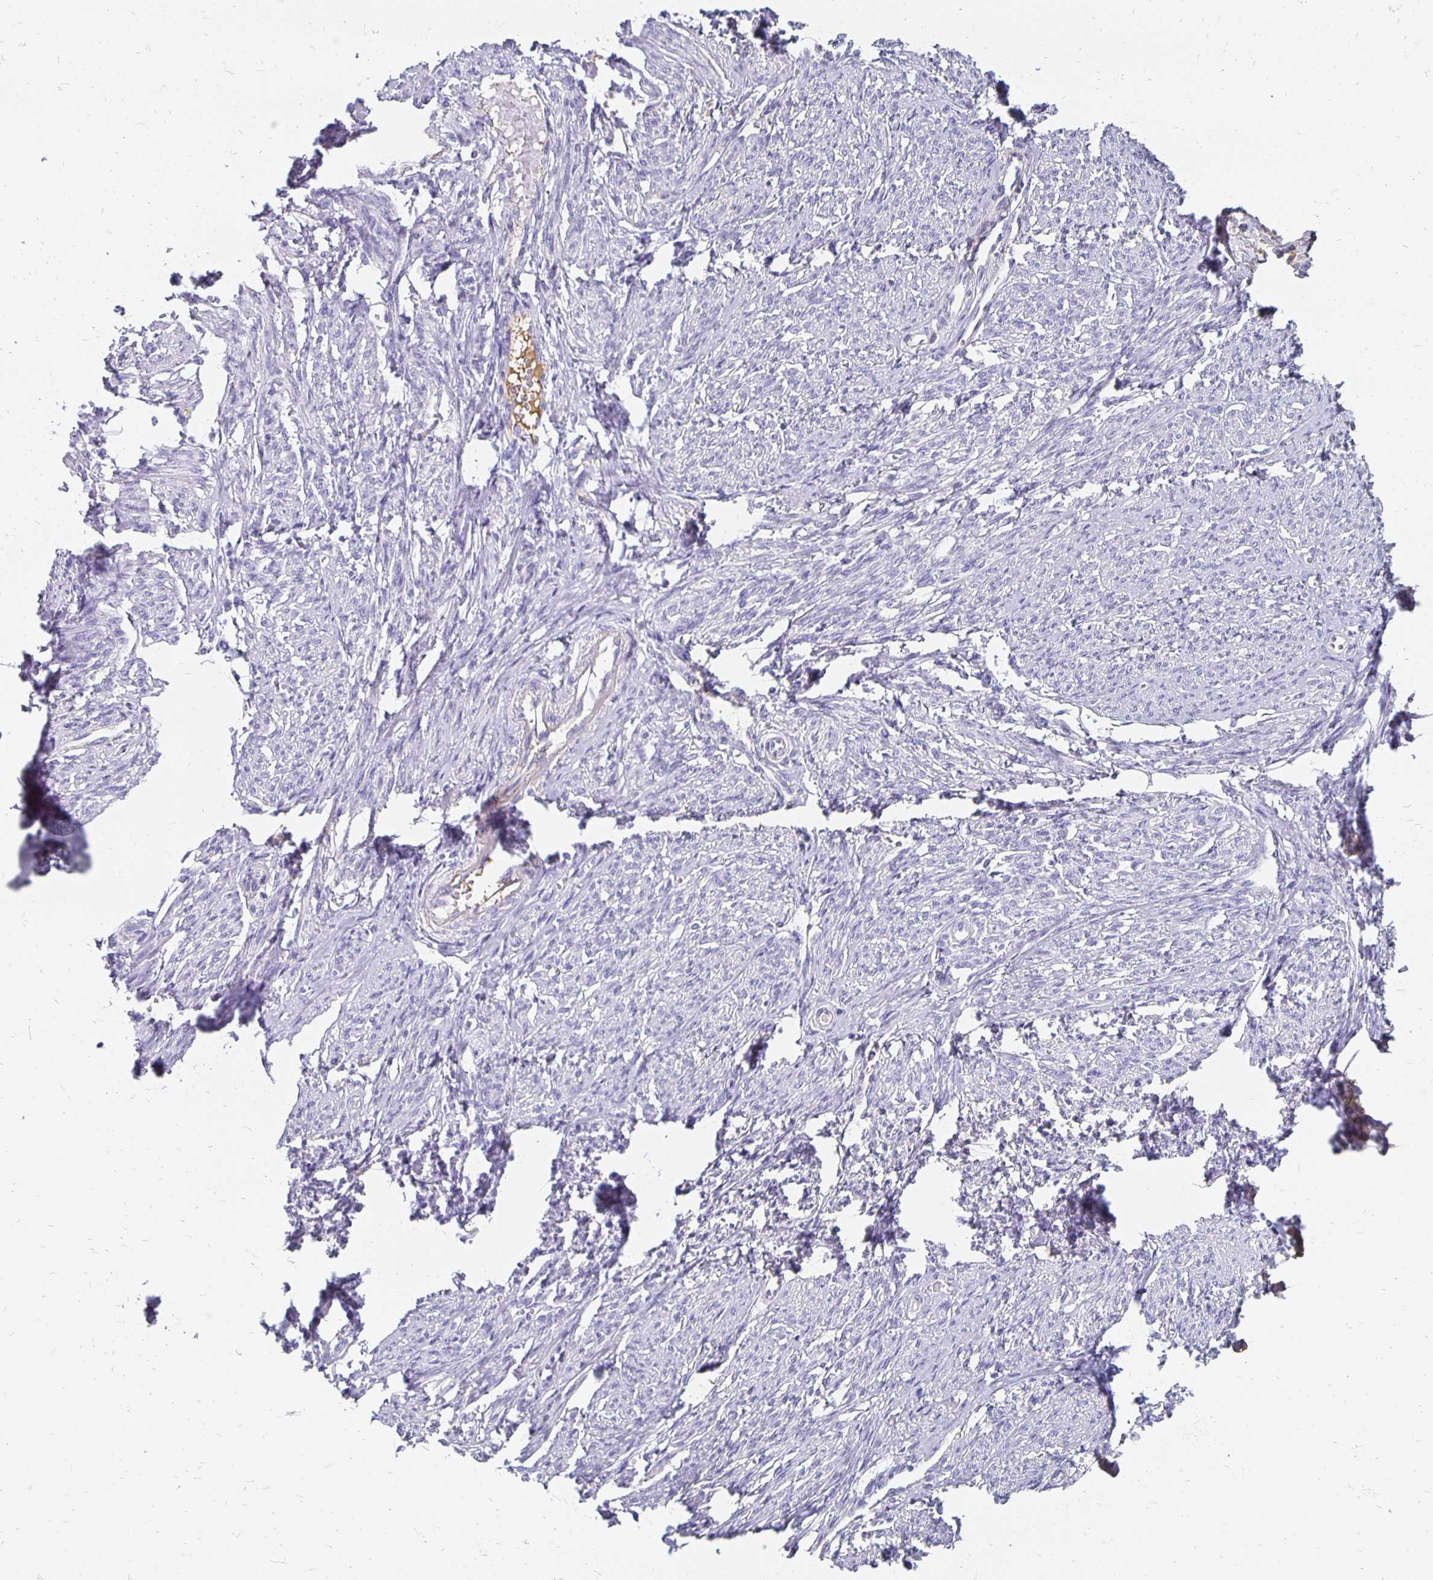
{"staining": {"intensity": "negative", "quantity": "none", "location": "none"}, "tissue": "smooth muscle", "cell_type": "Smooth muscle cells", "image_type": "normal", "snomed": [{"axis": "morphology", "description": "Normal tissue, NOS"}, {"axis": "topography", "description": "Smooth muscle"}], "caption": "Photomicrograph shows no protein staining in smooth muscle cells of unremarkable smooth muscle.", "gene": "APOB", "patient": {"sex": "female", "age": 65}}